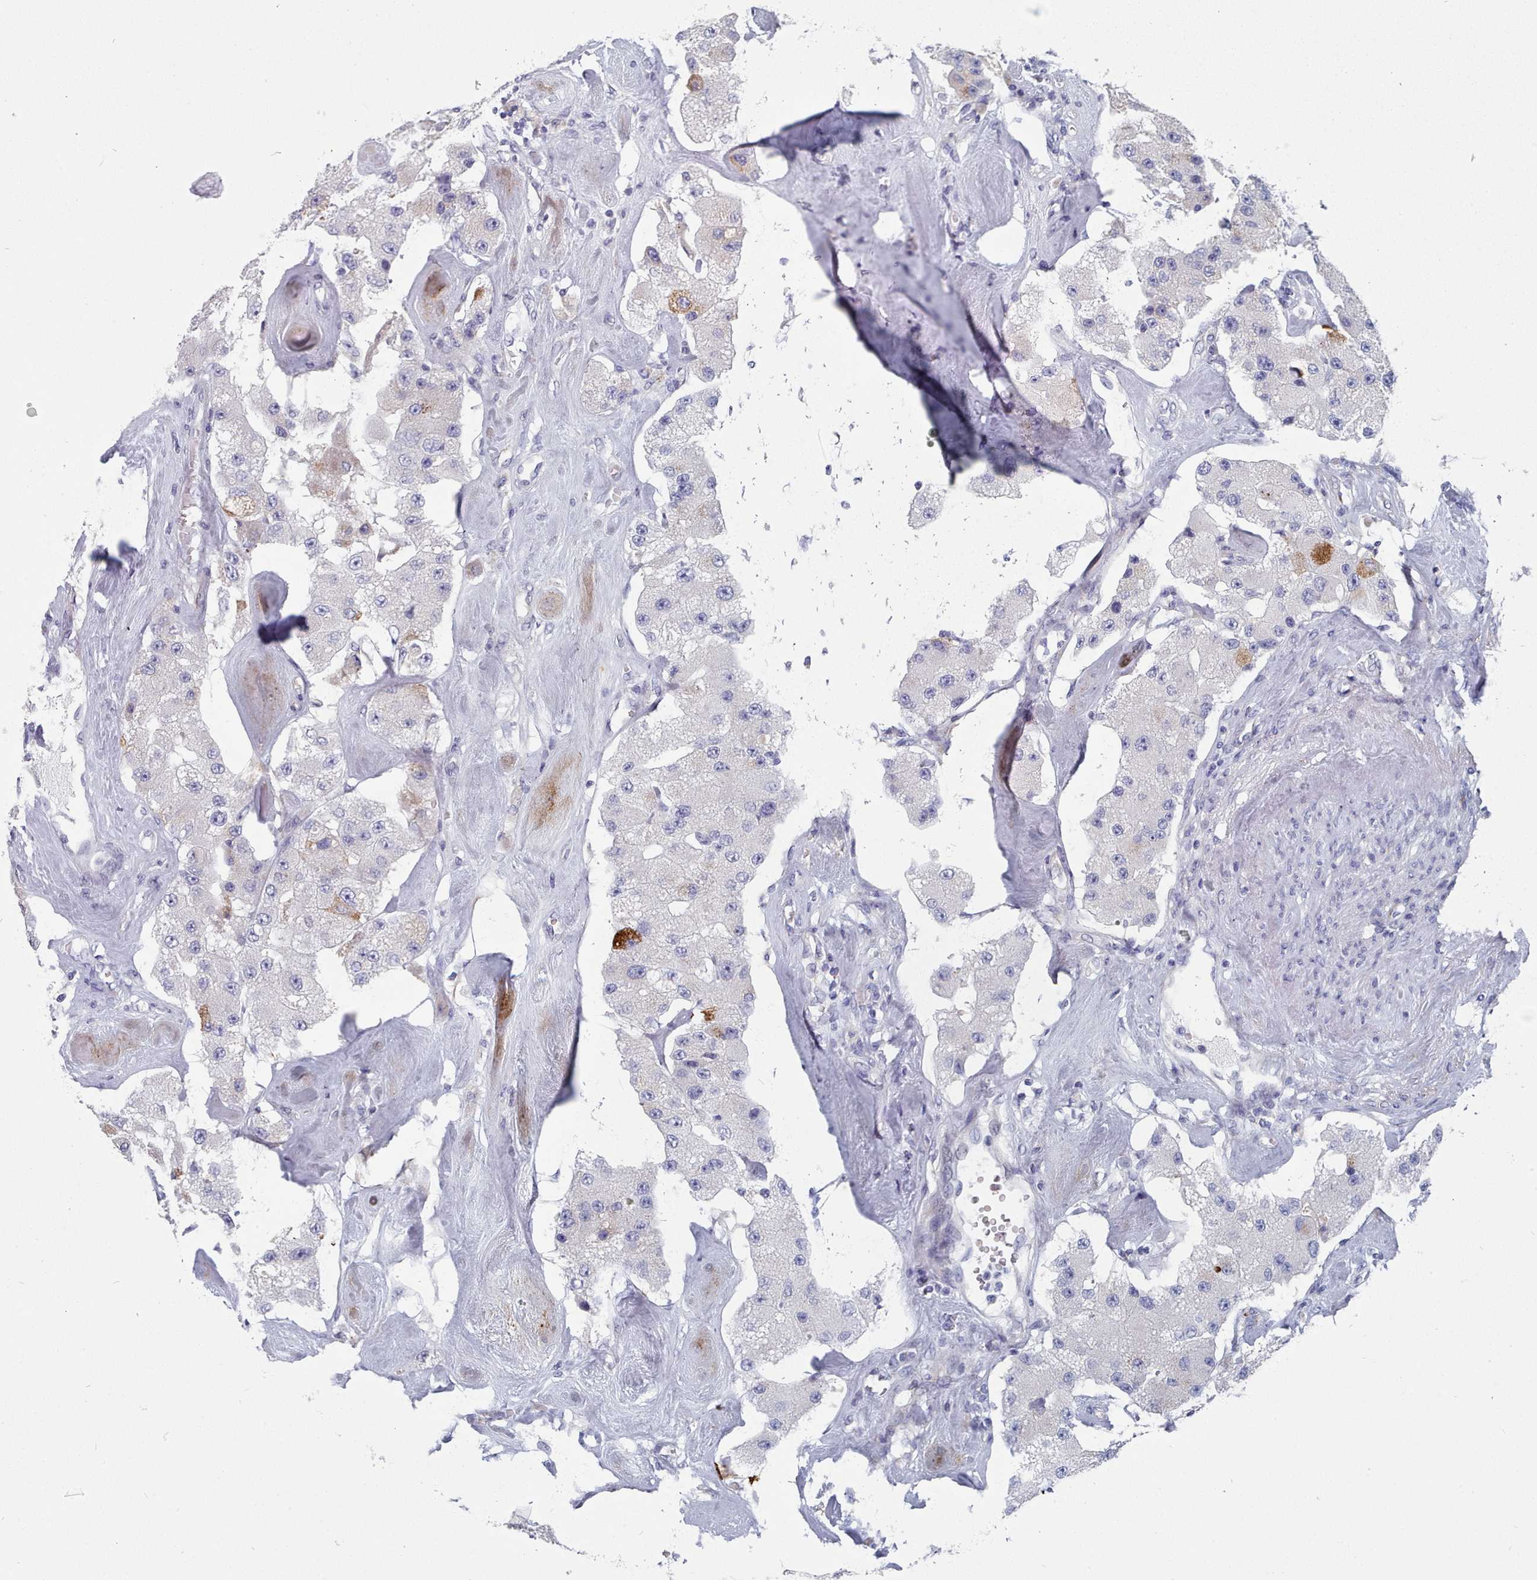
{"staining": {"intensity": "strong", "quantity": "<25%", "location": "cytoplasmic/membranous"}, "tissue": "carcinoid", "cell_type": "Tumor cells", "image_type": "cancer", "snomed": [{"axis": "morphology", "description": "Carcinoid, malignant, NOS"}, {"axis": "topography", "description": "Pancreas"}], "caption": "Protein analysis of carcinoid tissue reveals strong cytoplasmic/membranous staining in about <25% of tumor cells. The protein of interest is shown in brown color, while the nuclei are stained blue.", "gene": "PDE4C", "patient": {"sex": "male", "age": 41}}